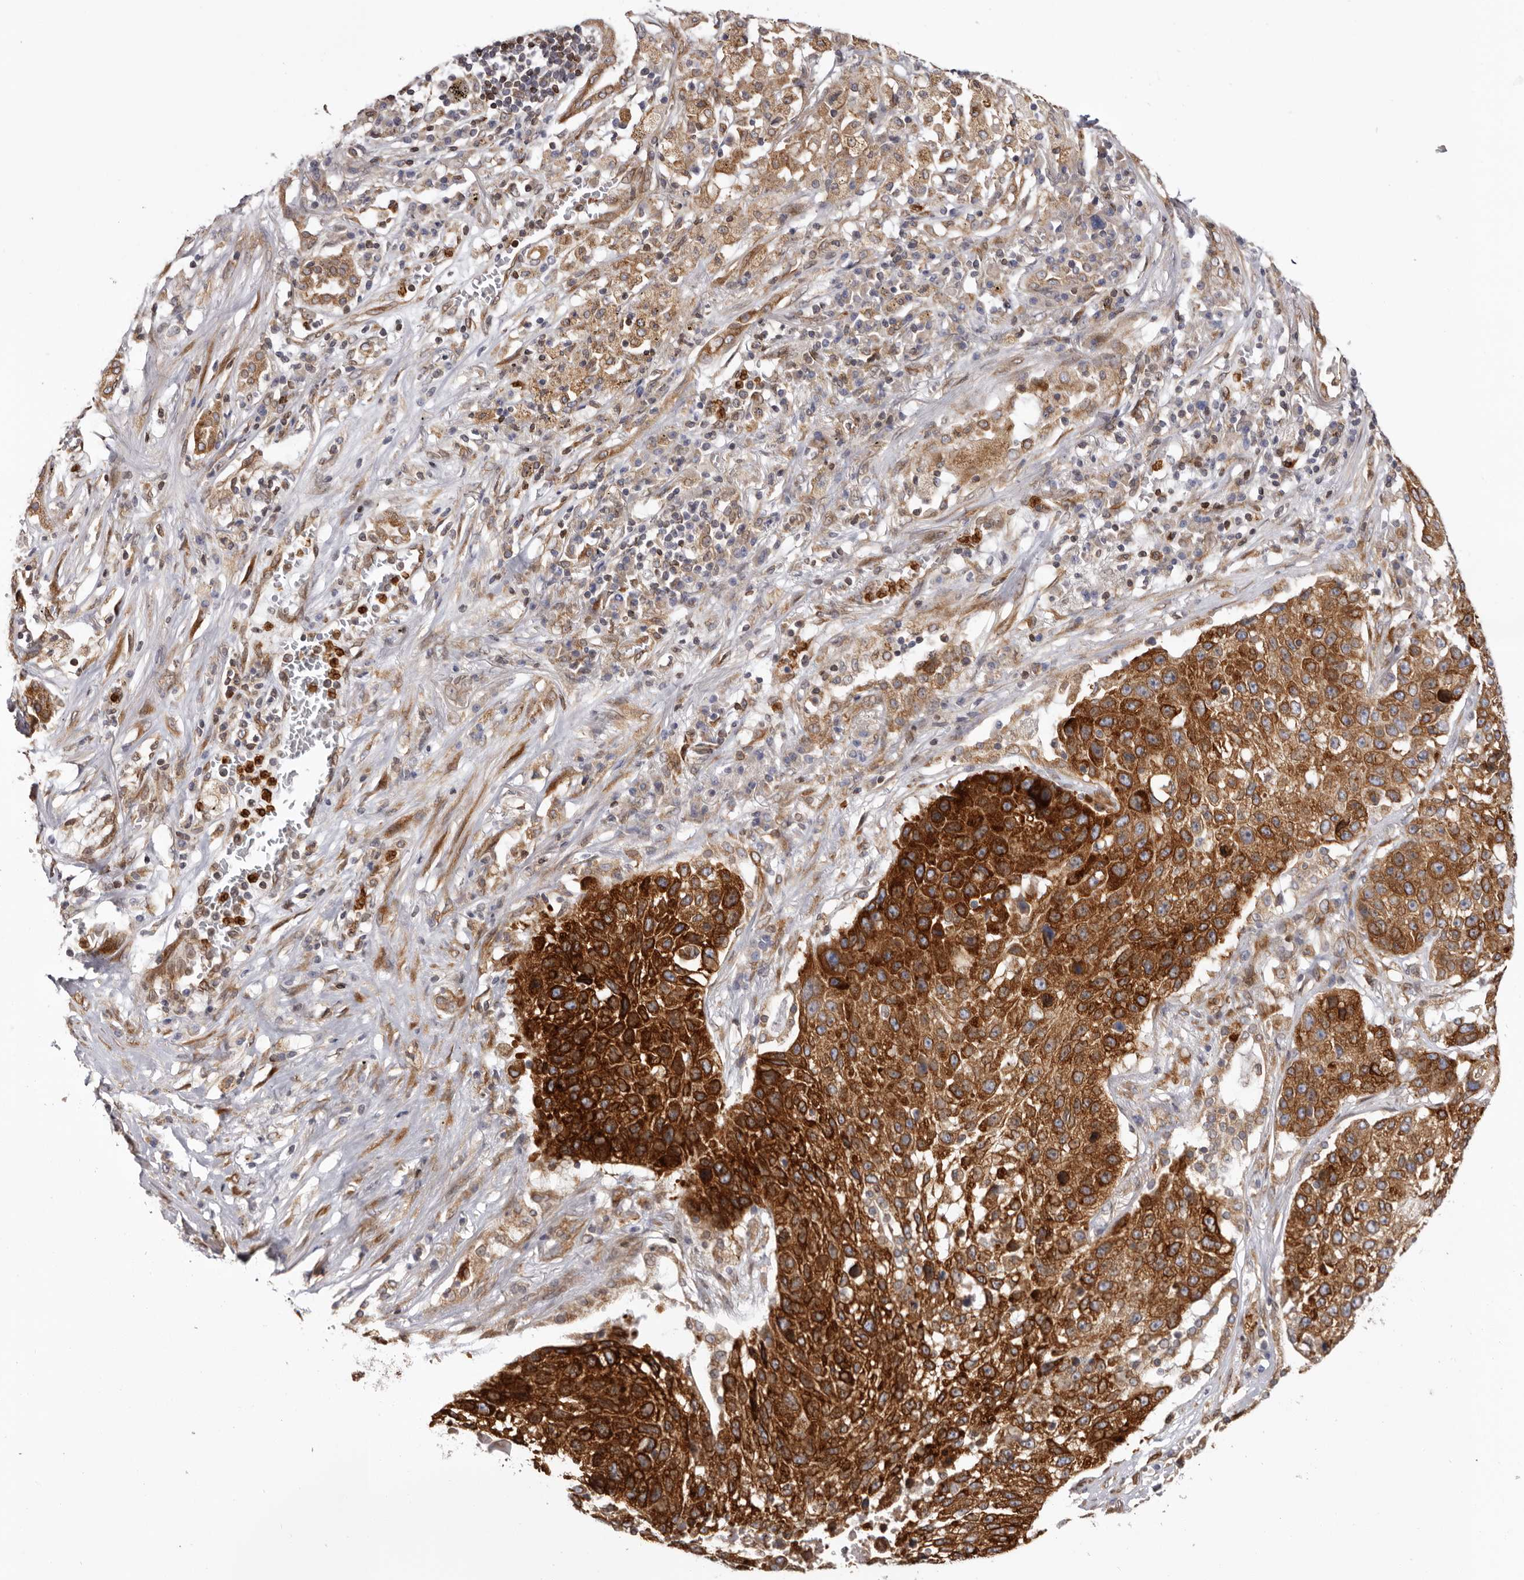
{"staining": {"intensity": "strong", "quantity": ">75%", "location": "cytoplasmic/membranous"}, "tissue": "lung cancer", "cell_type": "Tumor cells", "image_type": "cancer", "snomed": [{"axis": "morphology", "description": "Squamous cell carcinoma, NOS"}, {"axis": "topography", "description": "Lung"}], "caption": "Human lung cancer (squamous cell carcinoma) stained with a brown dye exhibits strong cytoplasmic/membranous positive positivity in about >75% of tumor cells.", "gene": "C4orf3", "patient": {"sex": "male", "age": 61}}